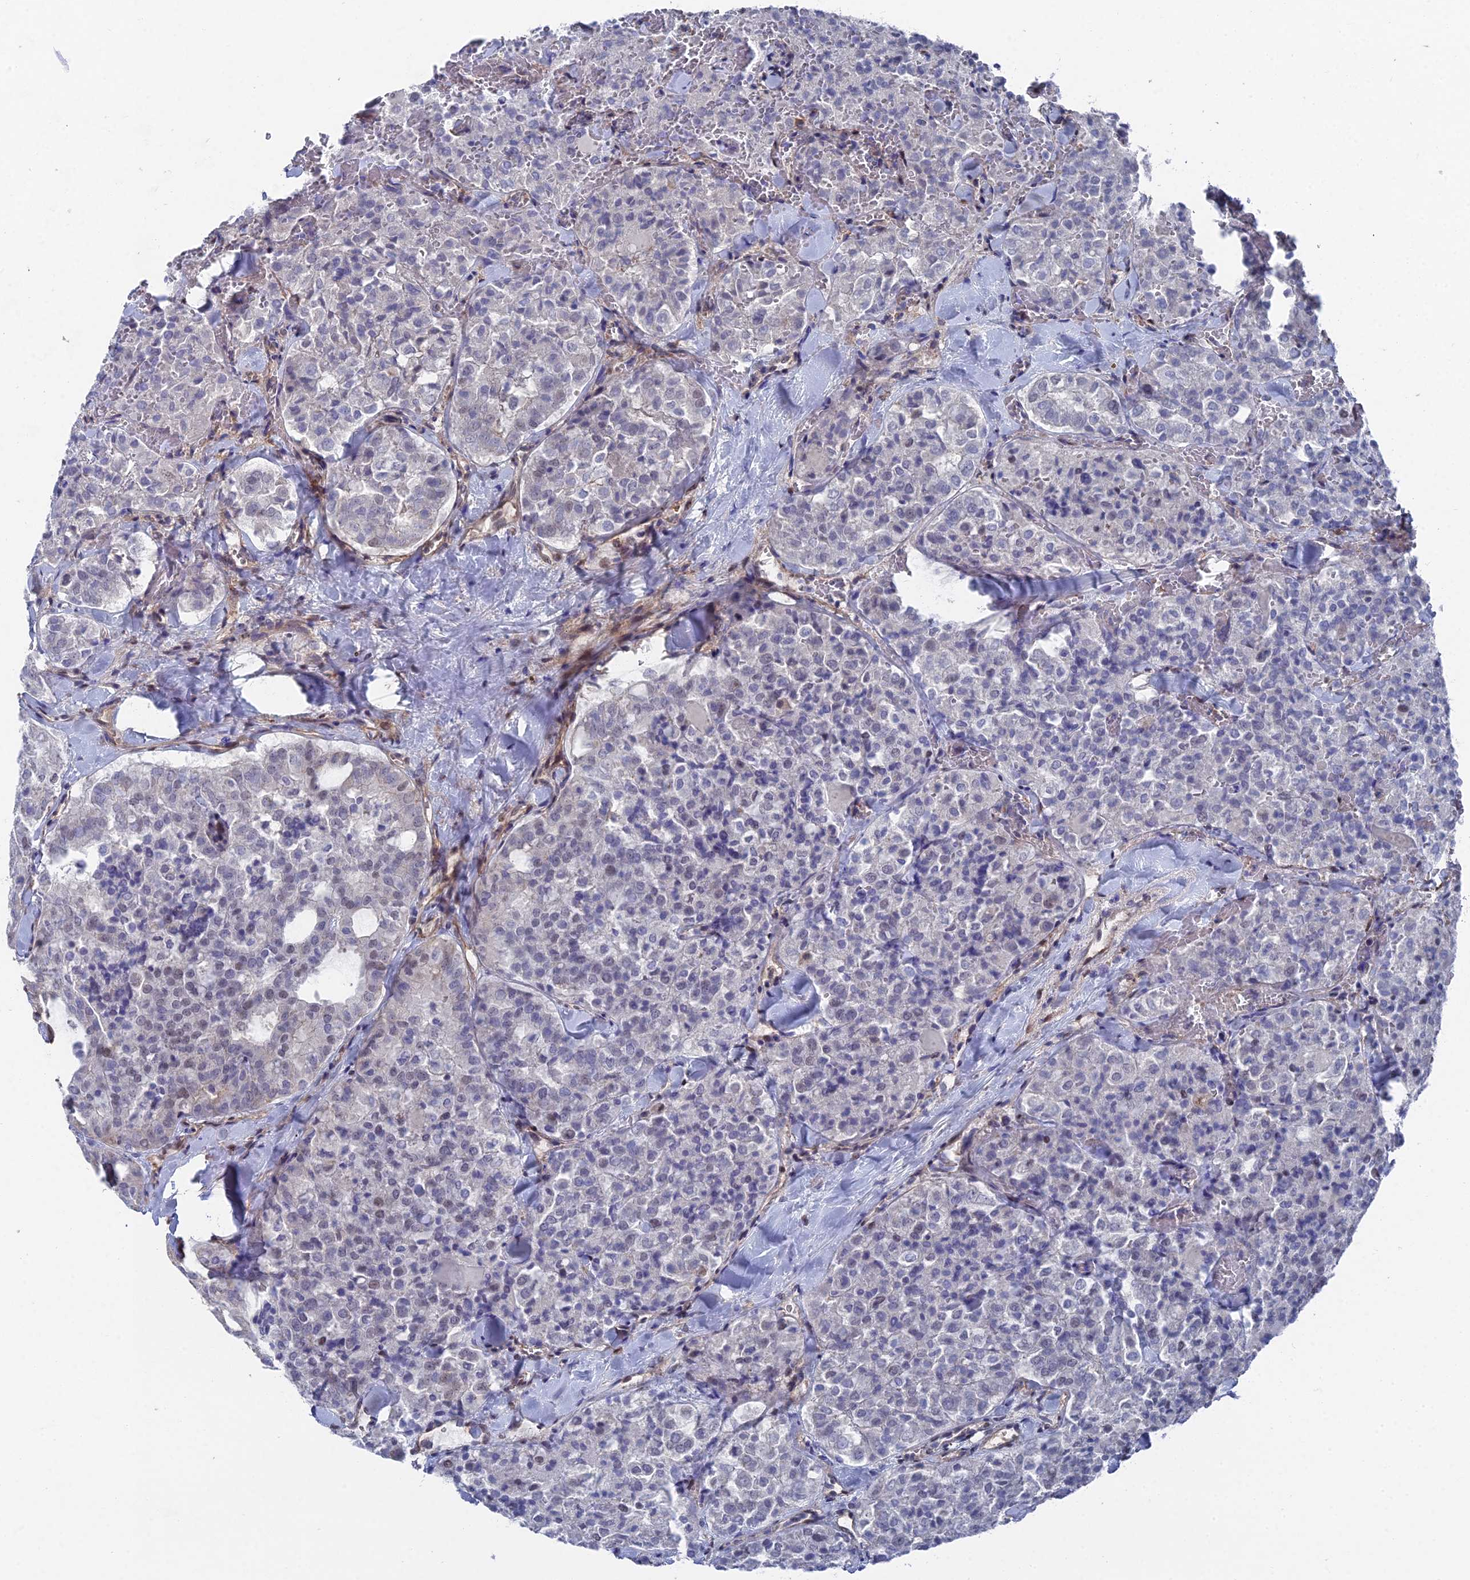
{"staining": {"intensity": "weak", "quantity": "<25%", "location": "nuclear"}, "tissue": "thyroid cancer", "cell_type": "Tumor cells", "image_type": "cancer", "snomed": [{"axis": "morphology", "description": "Follicular adenoma carcinoma, NOS"}, {"axis": "topography", "description": "Thyroid gland"}], "caption": "There is no significant staining in tumor cells of thyroid follicular adenoma carcinoma. The staining was performed using DAB (3,3'-diaminobenzidine) to visualize the protein expression in brown, while the nuclei were stained in blue with hematoxylin (Magnification: 20x).", "gene": "UNC5D", "patient": {"sex": "male", "age": 75}}